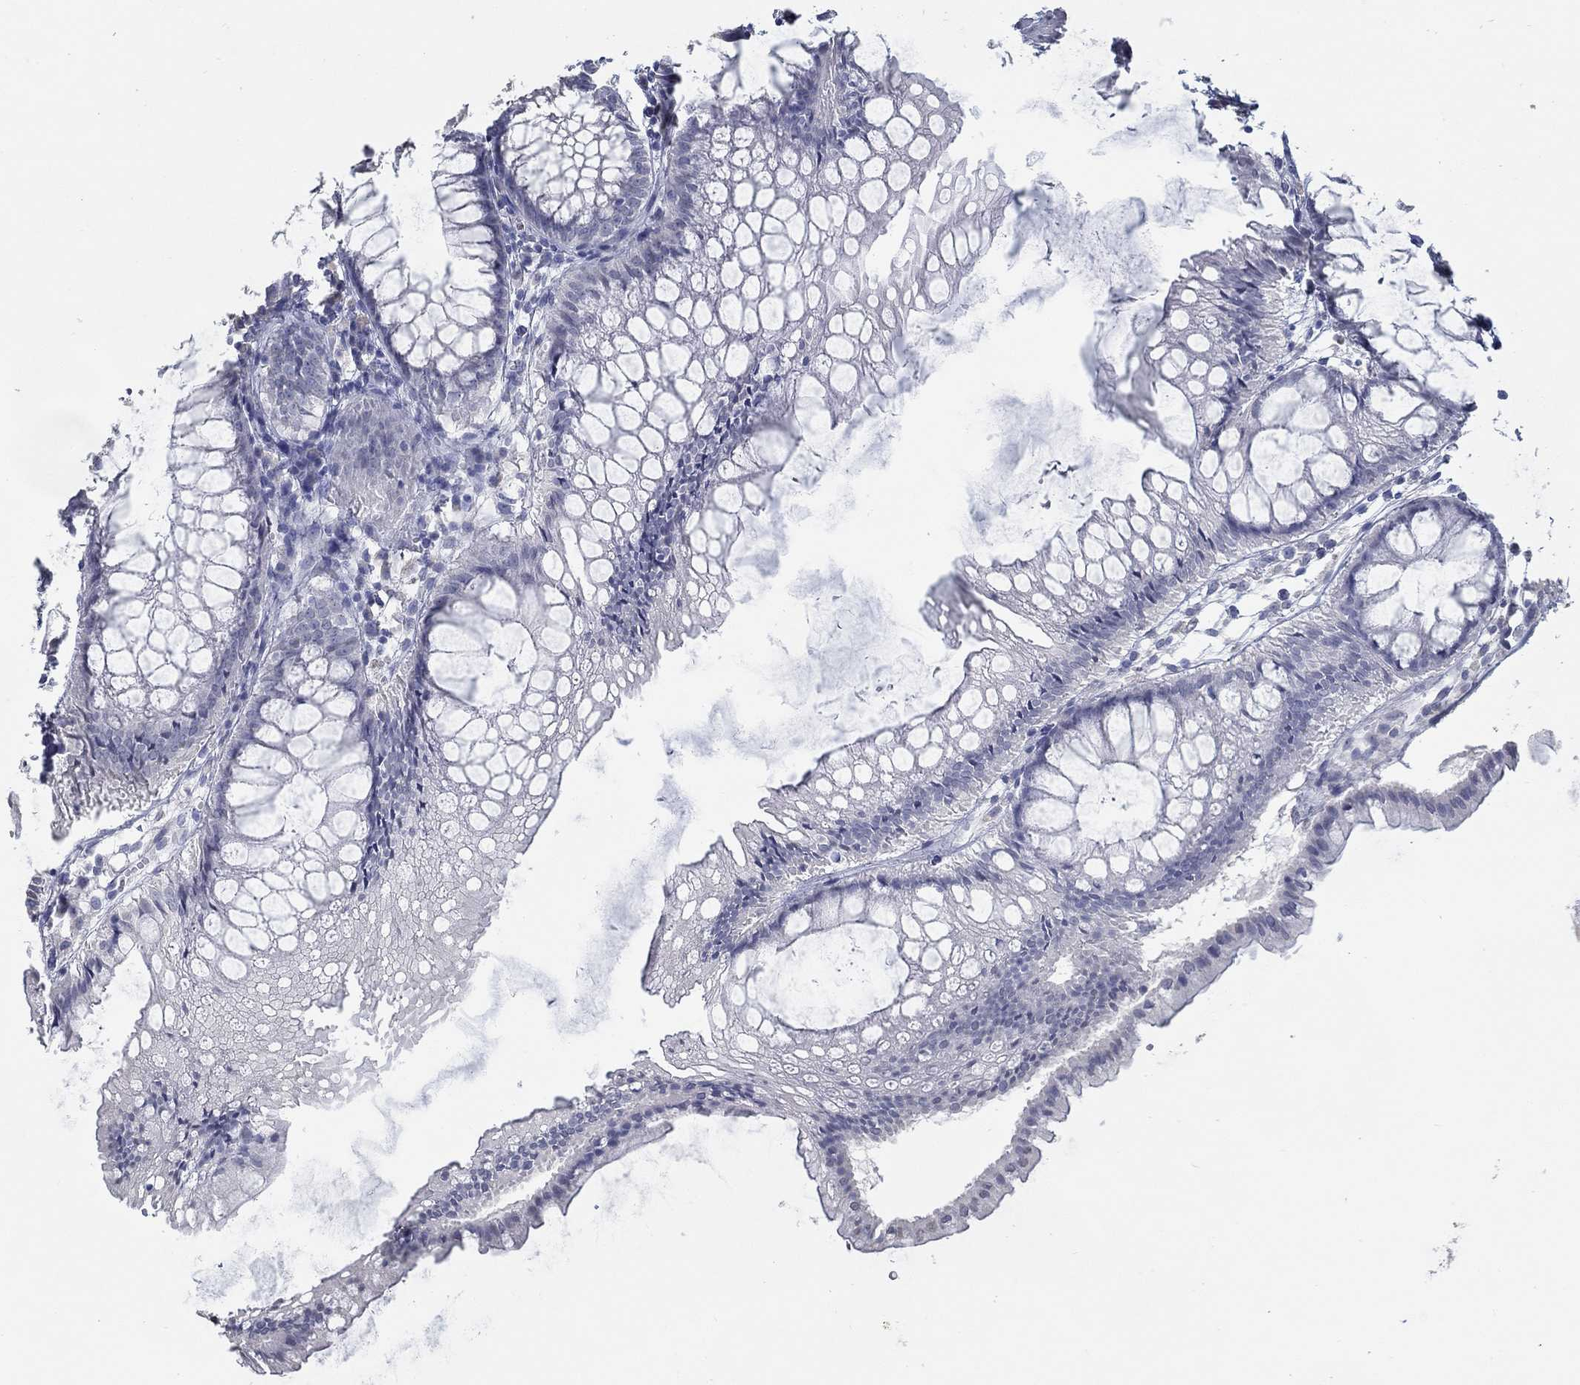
{"staining": {"intensity": "negative", "quantity": "none", "location": "none"}, "tissue": "colon", "cell_type": "Endothelial cells", "image_type": "normal", "snomed": [{"axis": "morphology", "description": "Normal tissue, NOS"}, {"axis": "morphology", "description": "Adenocarcinoma, NOS"}, {"axis": "topography", "description": "Colon"}], "caption": "This image is of benign colon stained with IHC to label a protein in brown with the nuclei are counter-stained blue. There is no expression in endothelial cells.", "gene": "NUP155", "patient": {"sex": "male", "age": 65}}